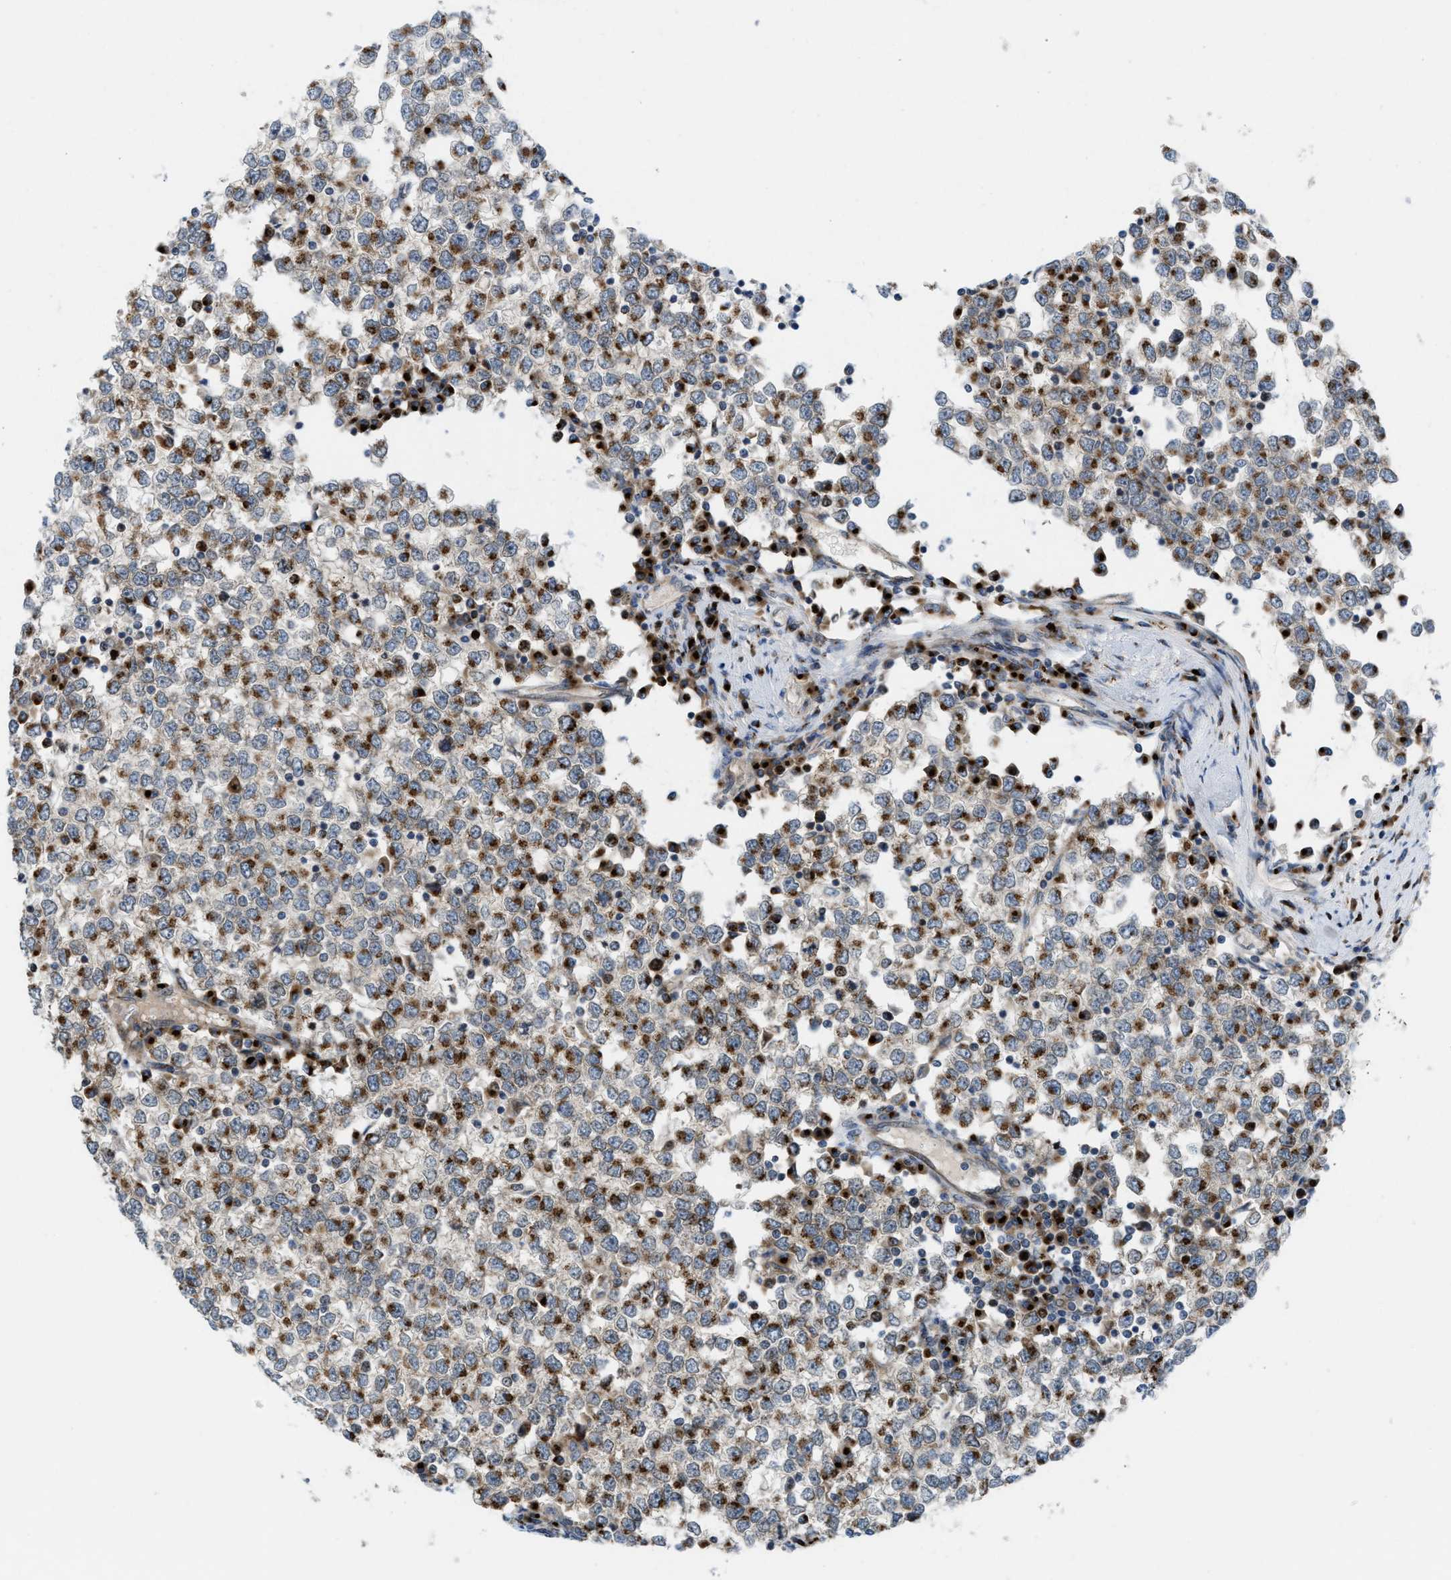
{"staining": {"intensity": "weak", "quantity": ">75%", "location": "cytoplasmic/membranous"}, "tissue": "testis cancer", "cell_type": "Tumor cells", "image_type": "cancer", "snomed": [{"axis": "morphology", "description": "Seminoma, NOS"}, {"axis": "topography", "description": "Testis"}], "caption": "Protein staining of testis cancer tissue exhibits weak cytoplasmic/membranous positivity in about >75% of tumor cells.", "gene": "SLC38A10", "patient": {"sex": "male", "age": 65}}